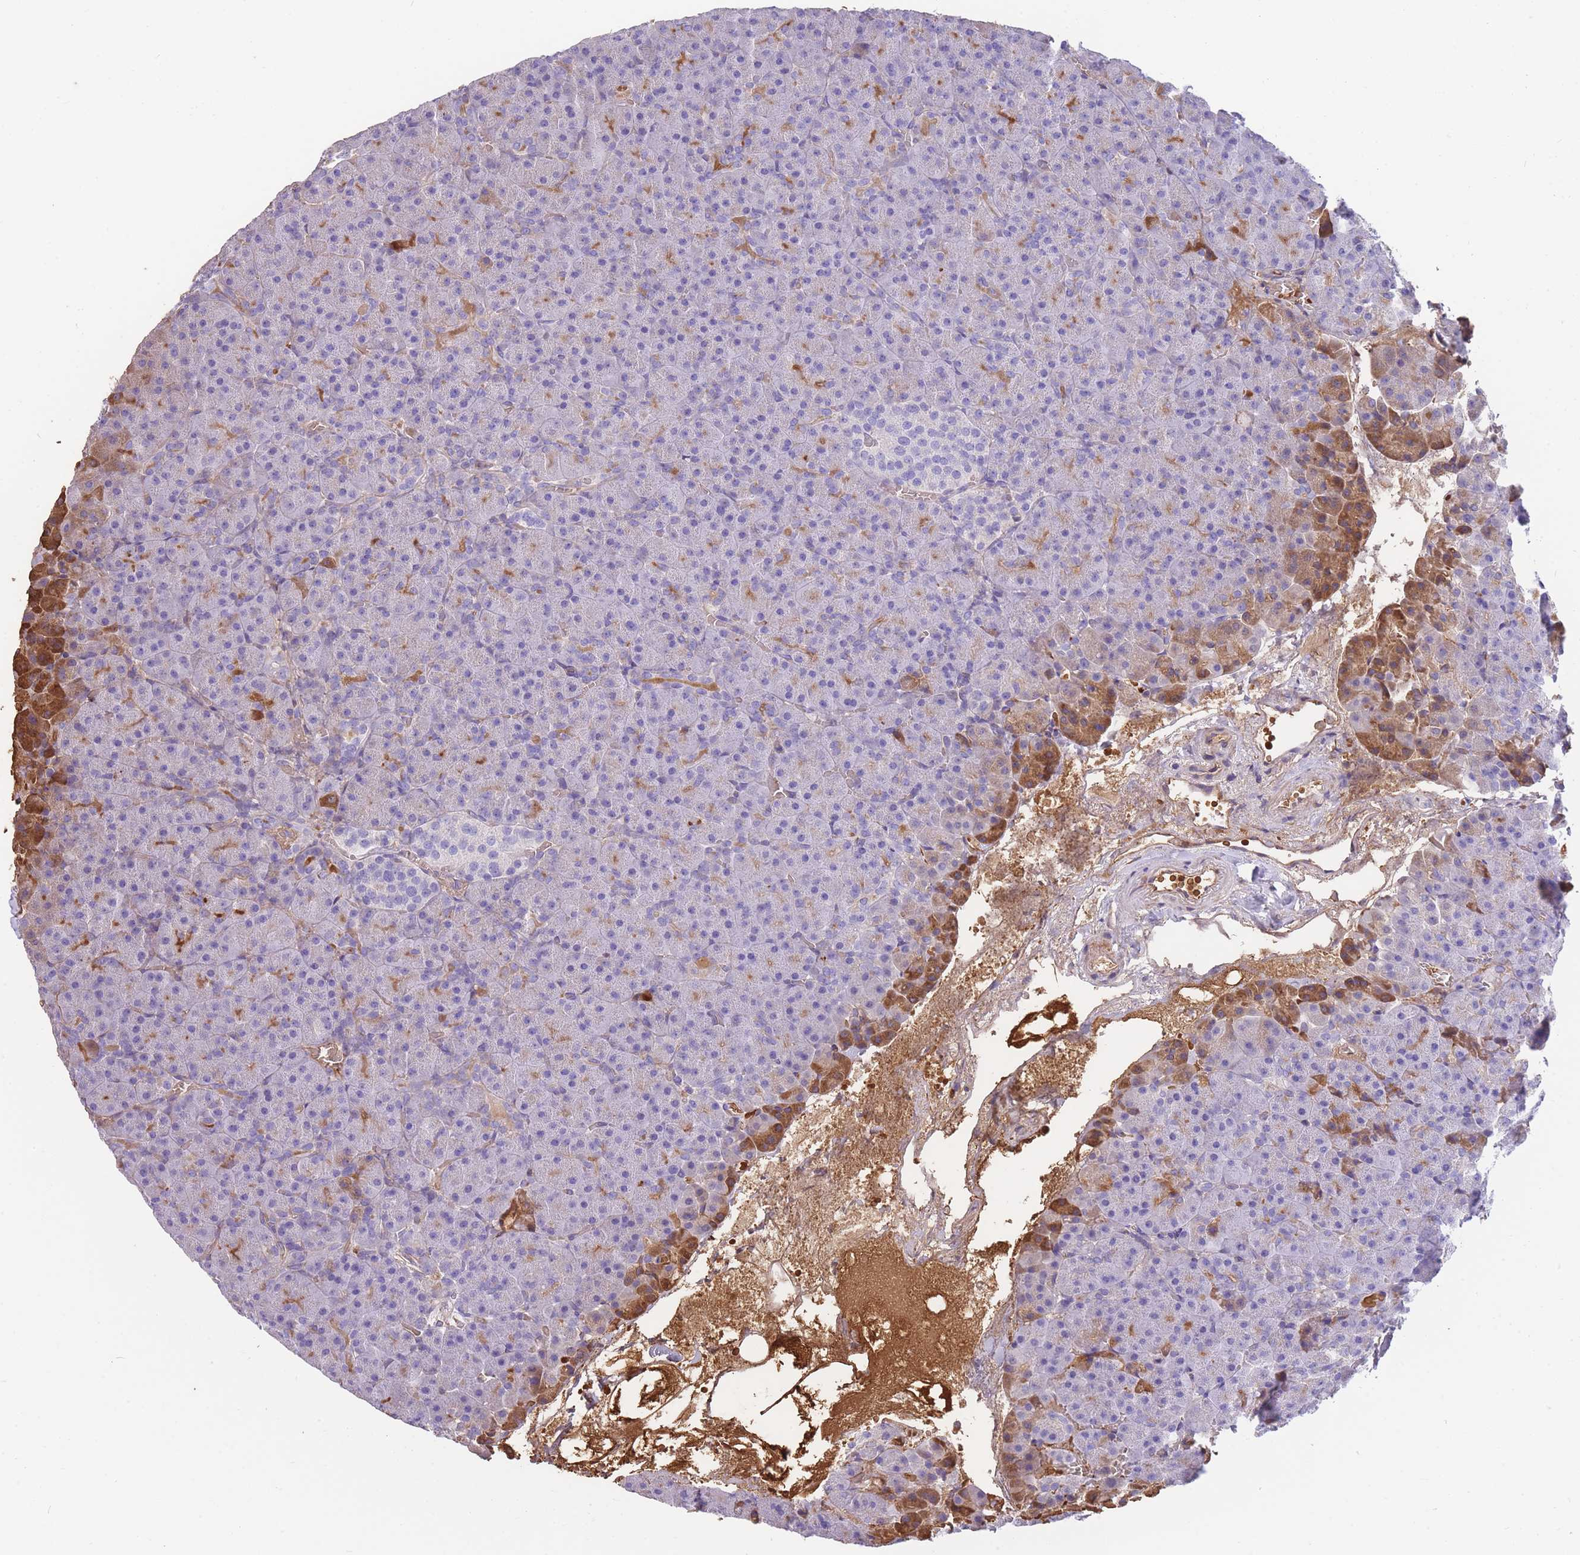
{"staining": {"intensity": "moderate", "quantity": "<25%", "location": "cytoplasmic/membranous"}, "tissue": "pancreas", "cell_type": "Exocrine glandular cells", "image_type": "normal", "snomed": [{"axis": "morphology", "description": "Normal tissue, NOS"}, {"axis": "topography", "description": "Pancreas"}], "caption": "Immunohistochemistry of unremarkable pancreas exhibits low levels of moderate cytoplasmic/membranous staining in approximately <25% of exocrine glandular cells.", "gene": "ANKRD53", "patient": {"sex": "female", "age": 74}}